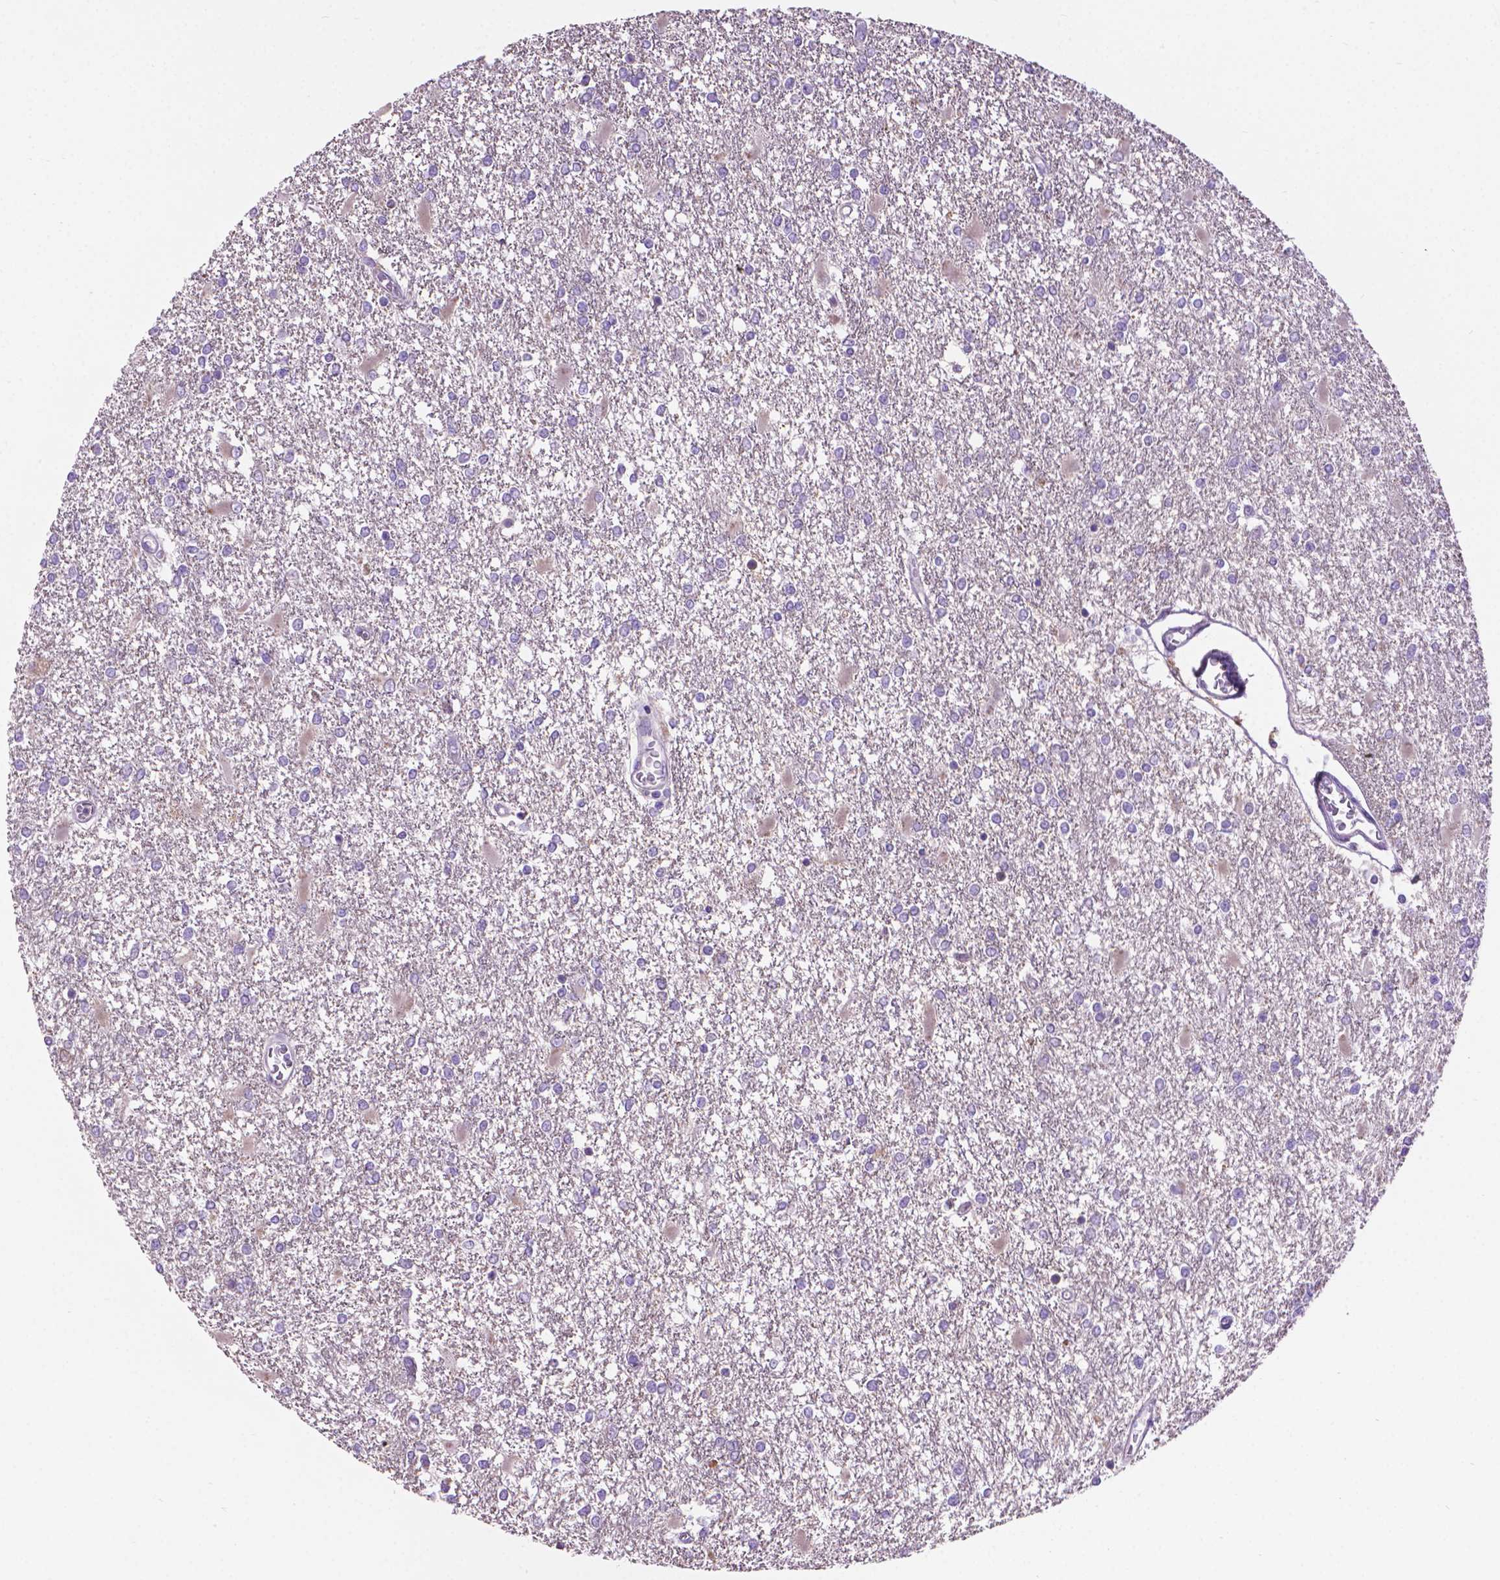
{"staining": {"intensity": "negative", "quantity": "none", "location": "none"}, "tissue": "glioma", "cell_type": "Tumor cells", "image_type": "cancer", "snomed": [{"axis": "morphology", "description": "Glioma, malignant, High grade"}, {"axis": "topography", "description": "Cerebral cortex"}], "caption": "Tumor cells are negative for brown protein staining in glioma.", "gene": "CDH7", "patient": {"sex": "male", "age": 79}}